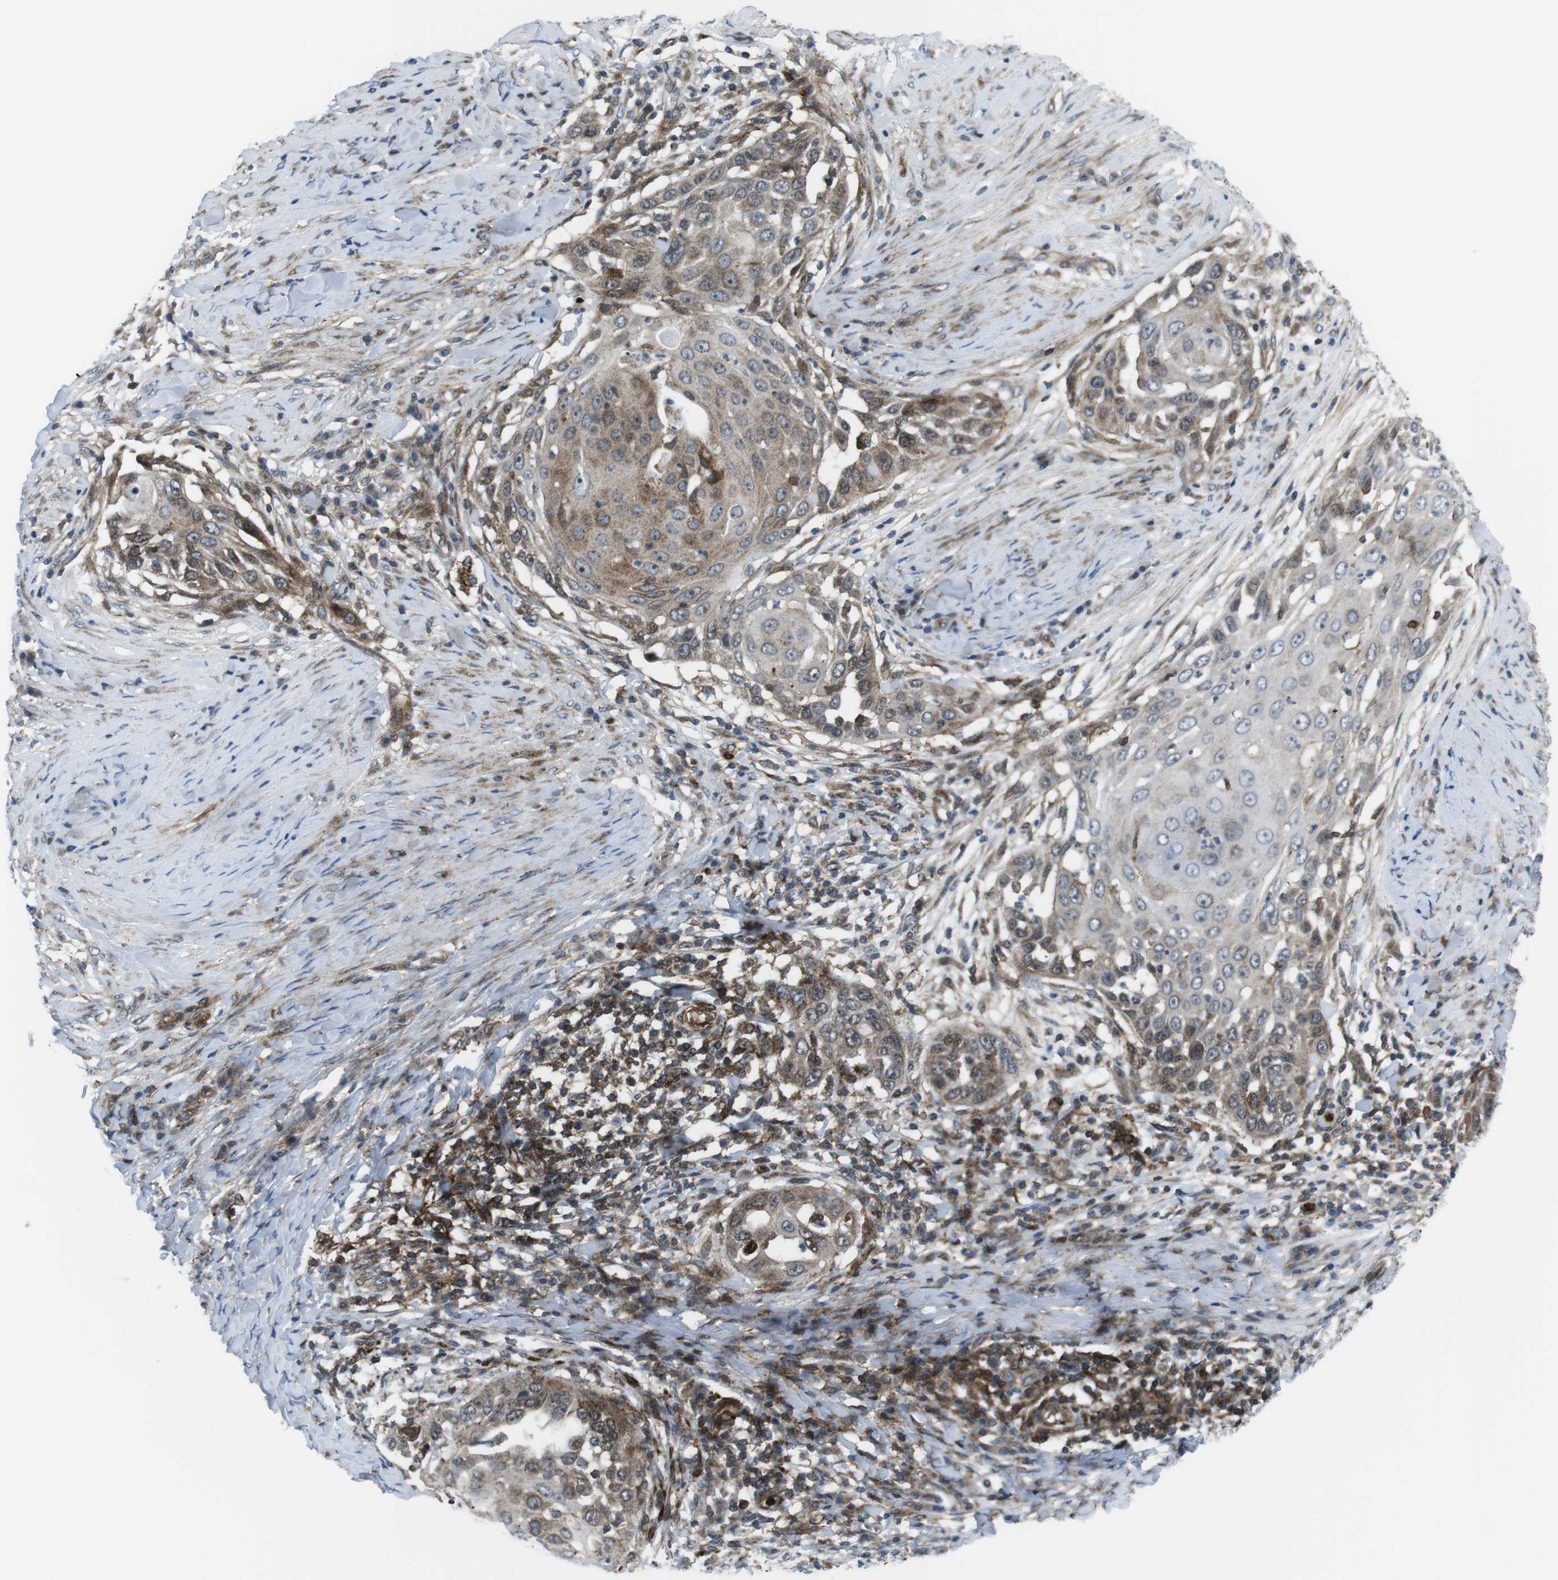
{"staining": {"intensity": "weak", "quantity": "25%-75%", "location": "cytoplasmic/membranous,nuclear"}, "tissue": "skin cancer", "cell_type": "Tumor cells", "image_type": "cancer", "snomed": [{"axis": "morphology", "description": "Squamous cell carcinoma, NOS"}, {"axis": "topography", "description": "Skin"}], "caption": "DAB immunohistochemical staining of skin cancer (squamous cell carcinoma) shows weak cytoplasmic/membranous and nuclear protein positivity in about 25%-75% of tumor cells.", "gene": "CUL7", "patient": {"sex": "female", "age": 44}}